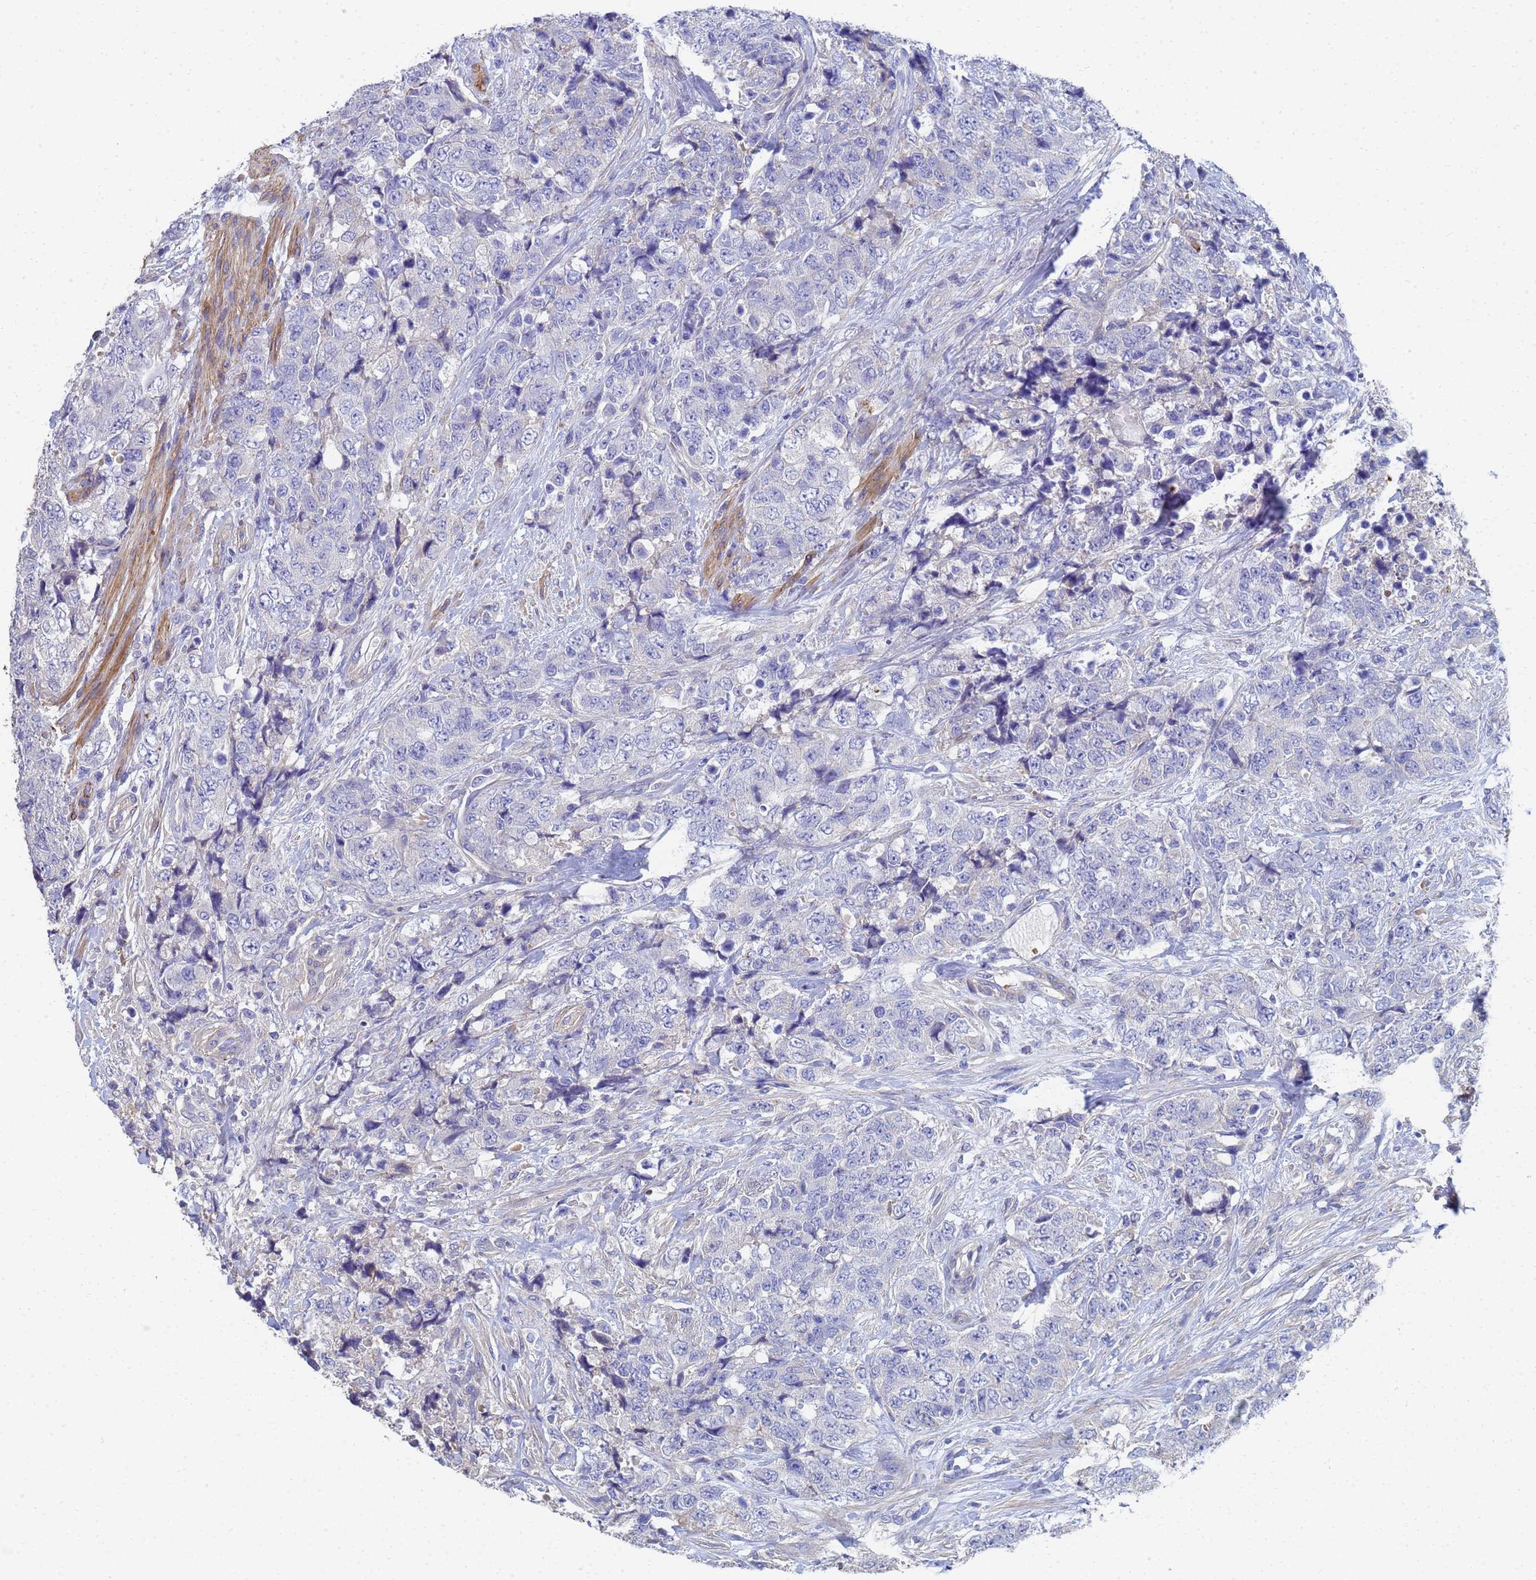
{"staining": {"intensity": "negative", "quantity": "none", "location": "none"}, "tissue": "urothelial cancer", "cell_type": "Tumor cells", "image_type": "cancer", "snomed": [{"axis": "morphology", "description": "Urothelial carcinoma, High grade"}, {"axis": "topography", "description": "Urinary bladder"}], "caption": "Tumor cells are negative for brown protein staining in urothelial cancer.", "gene": "LBX2", "patient": {"sex": "female", "age": 78}}